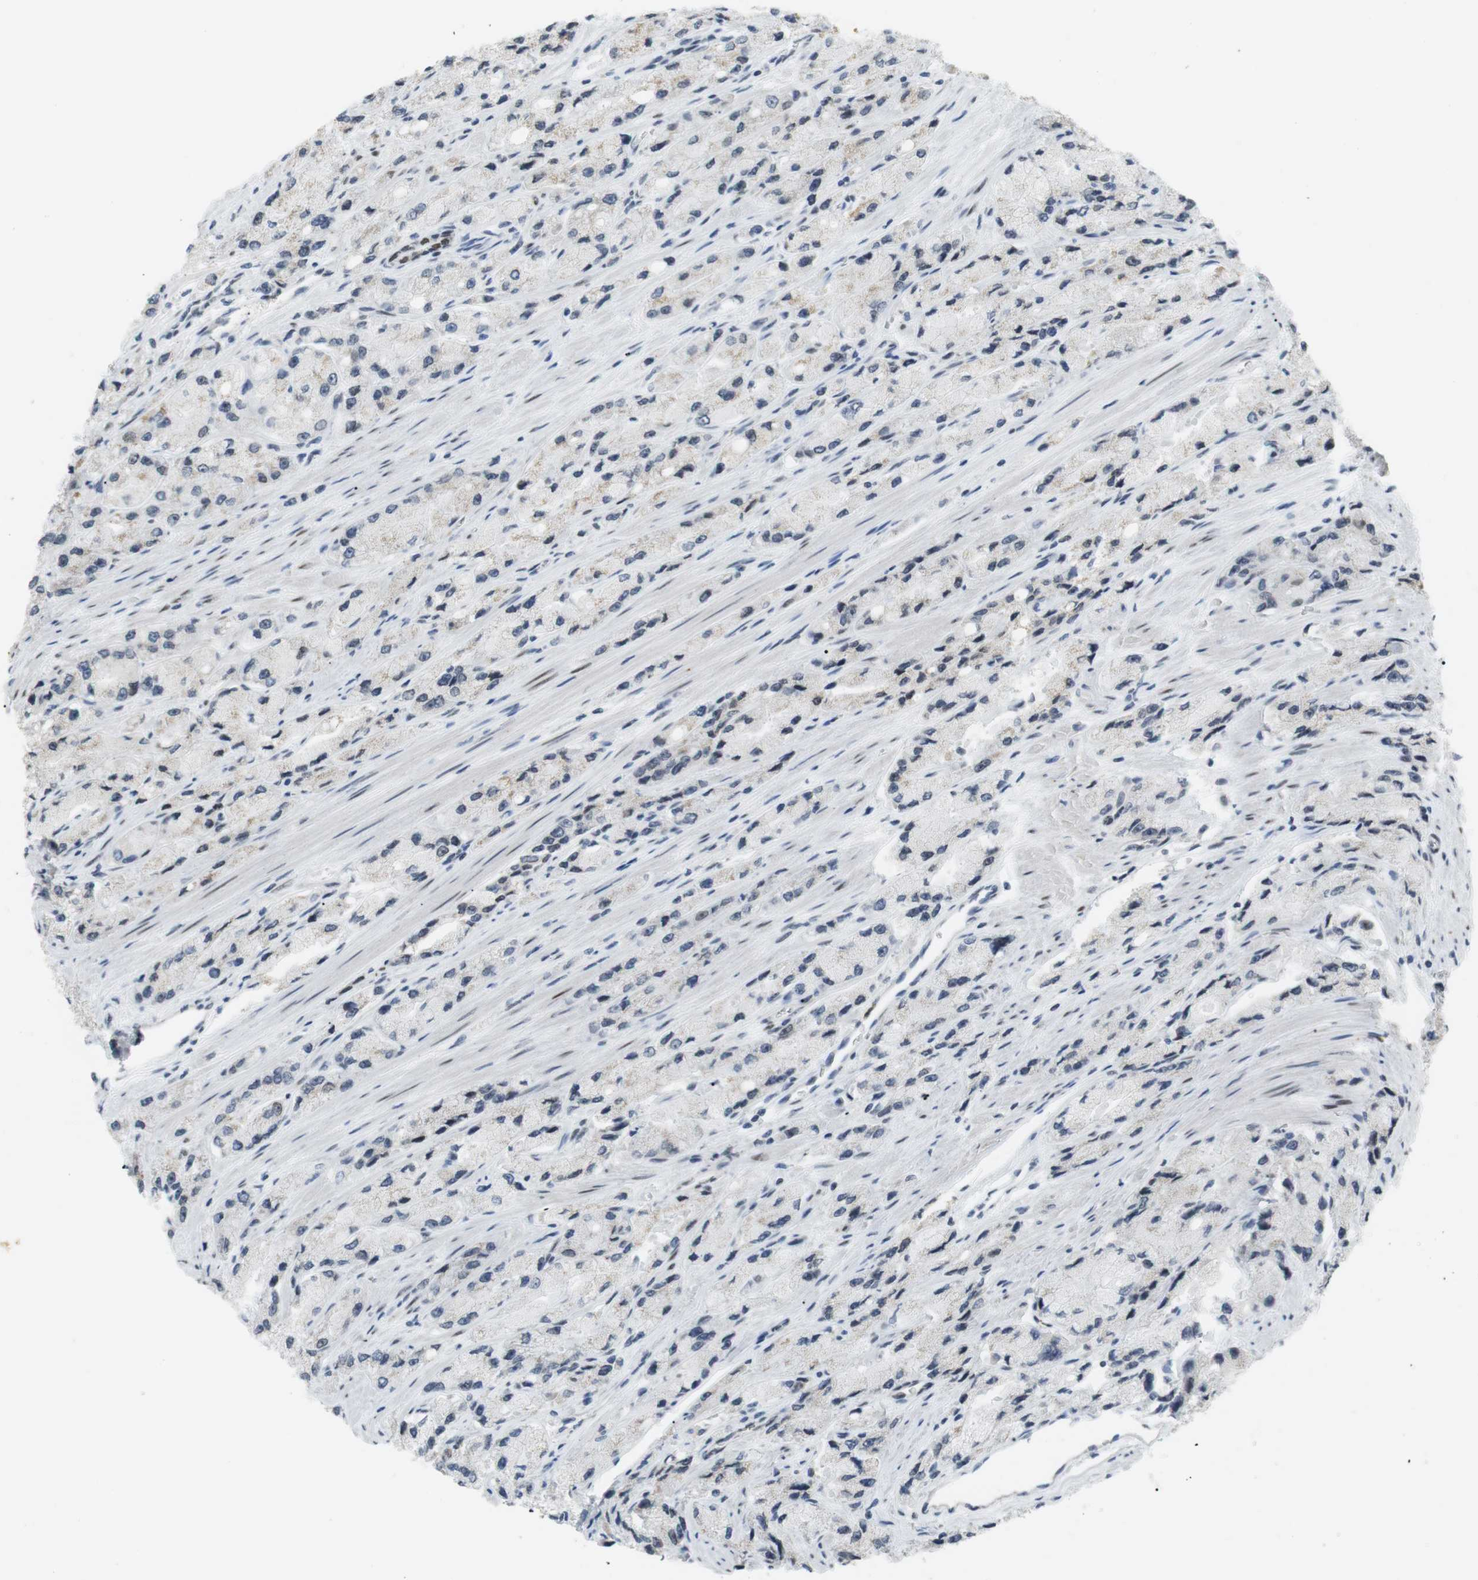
{"staining": {"intensity": "negative", "quantity": "none", "location": "none"}, "tissue": "prostate cancer", "cell_type": "Tumor cells", "image_type": "cancer", "snomed": [{"axis": "morphology", "description": "Adenocarcinoma, High grade"}, {"axis": "topography", "description": "Prostate"}], "caption": "DAB immunohistochemical staining of prostate adenocarcinoma (high-grade) displays no significant expression in tumor cells.", "gene": "BMI1", "patient": {"sex": "male", "age": 58}}